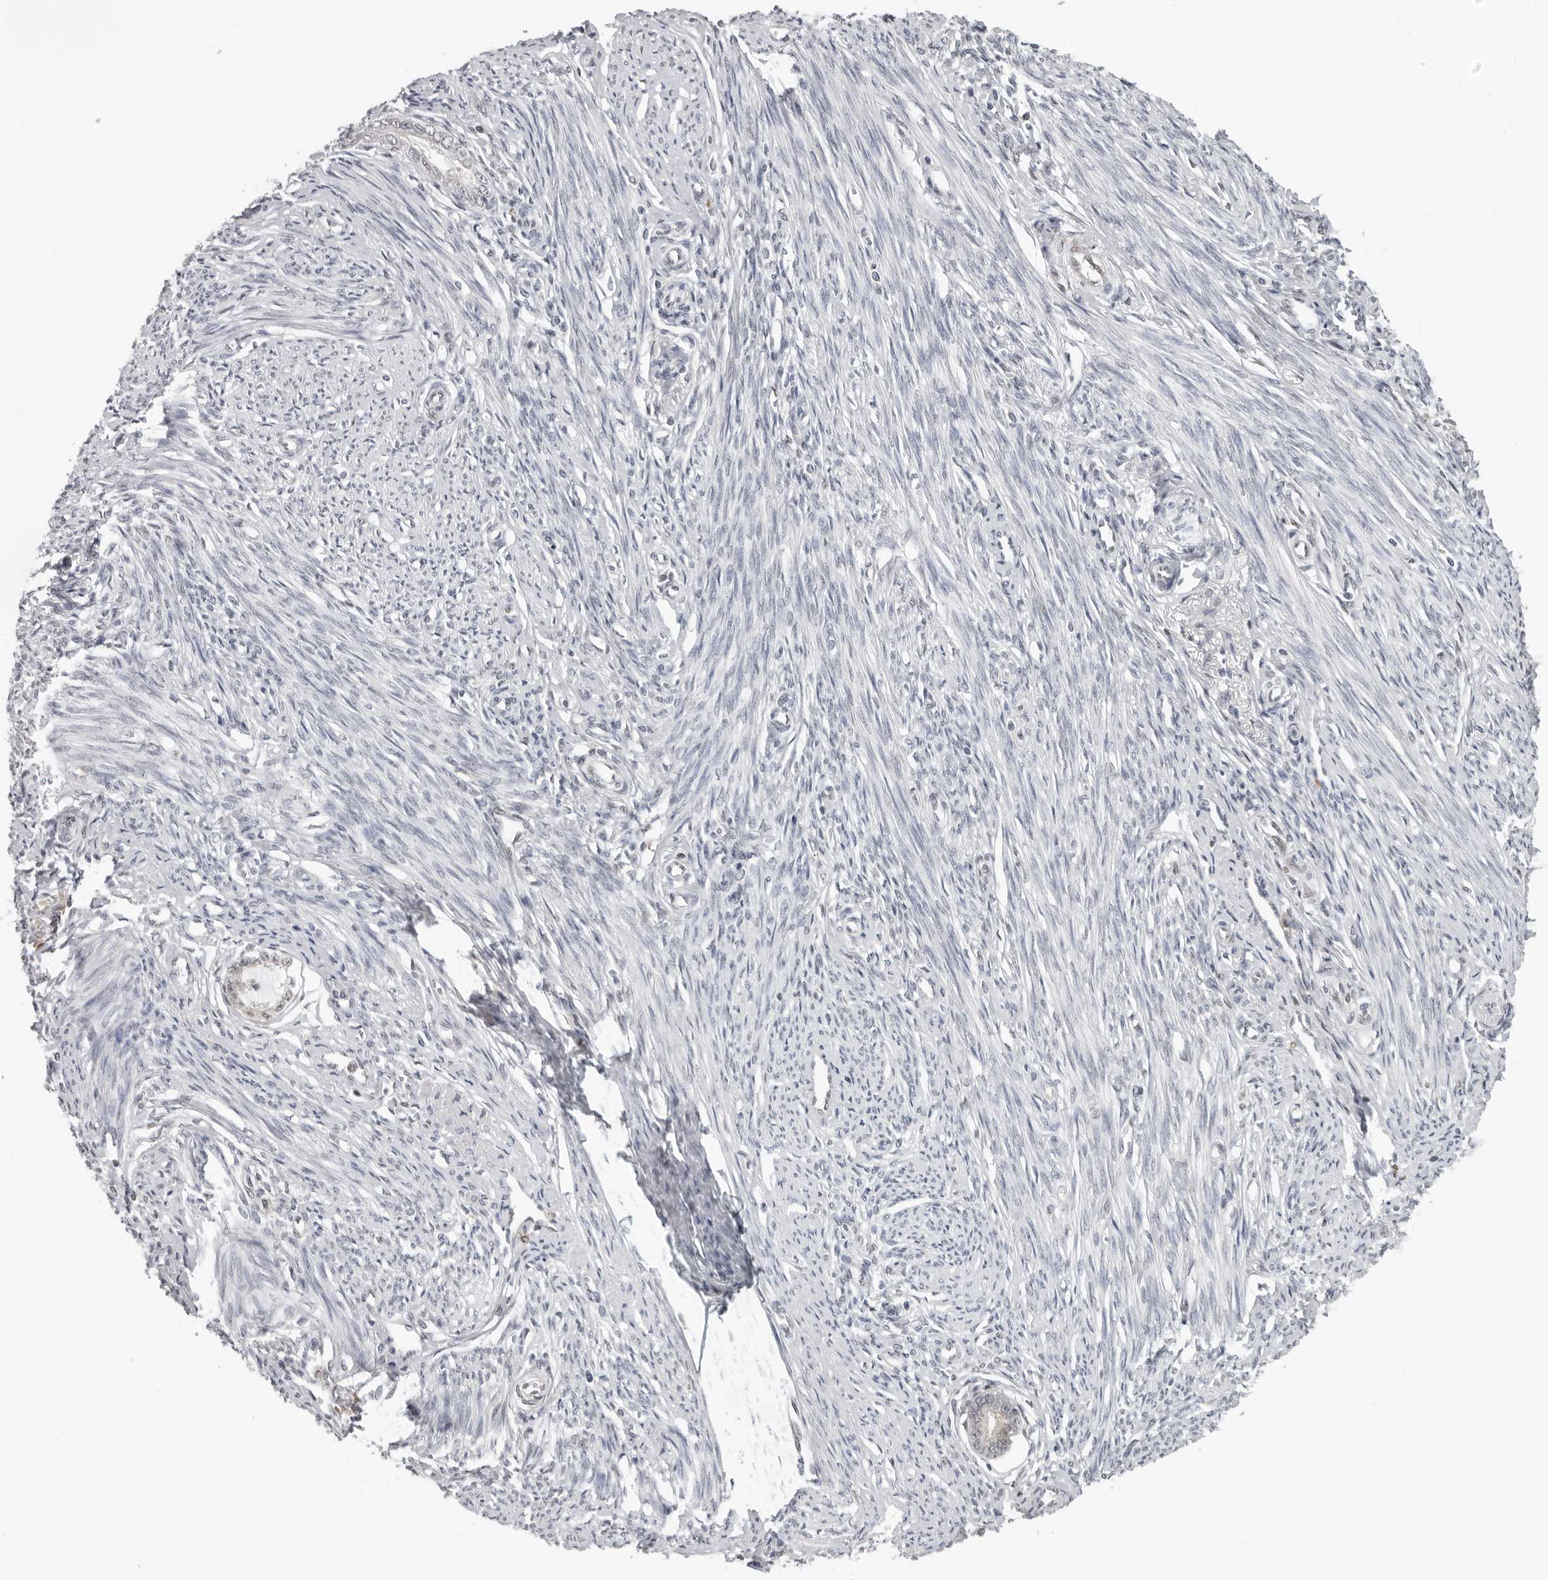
{"staining": {"intensity": "negative", "quantity": "none", "location": "none"}, "tissue": "endometrium", "cell_type": "Cells in endometrial stroma", "image_type": "normal", "snomed": [{"axis": "morphology", "description": "Normal tissue, NOS"}, {"axis": "topography", "description": "Endometrium"}], "caption": "Protein analysis of benign endometrium displays no significant positivity in cells in endometrial stroma. The staining was performed using DAB to visualize the protein expression in brown, while the nuclei were stained in blue with hematoxylin (Magnification: 20x).", "gene": "CASP7", "patient": {"sex": "female", "age": 56}}